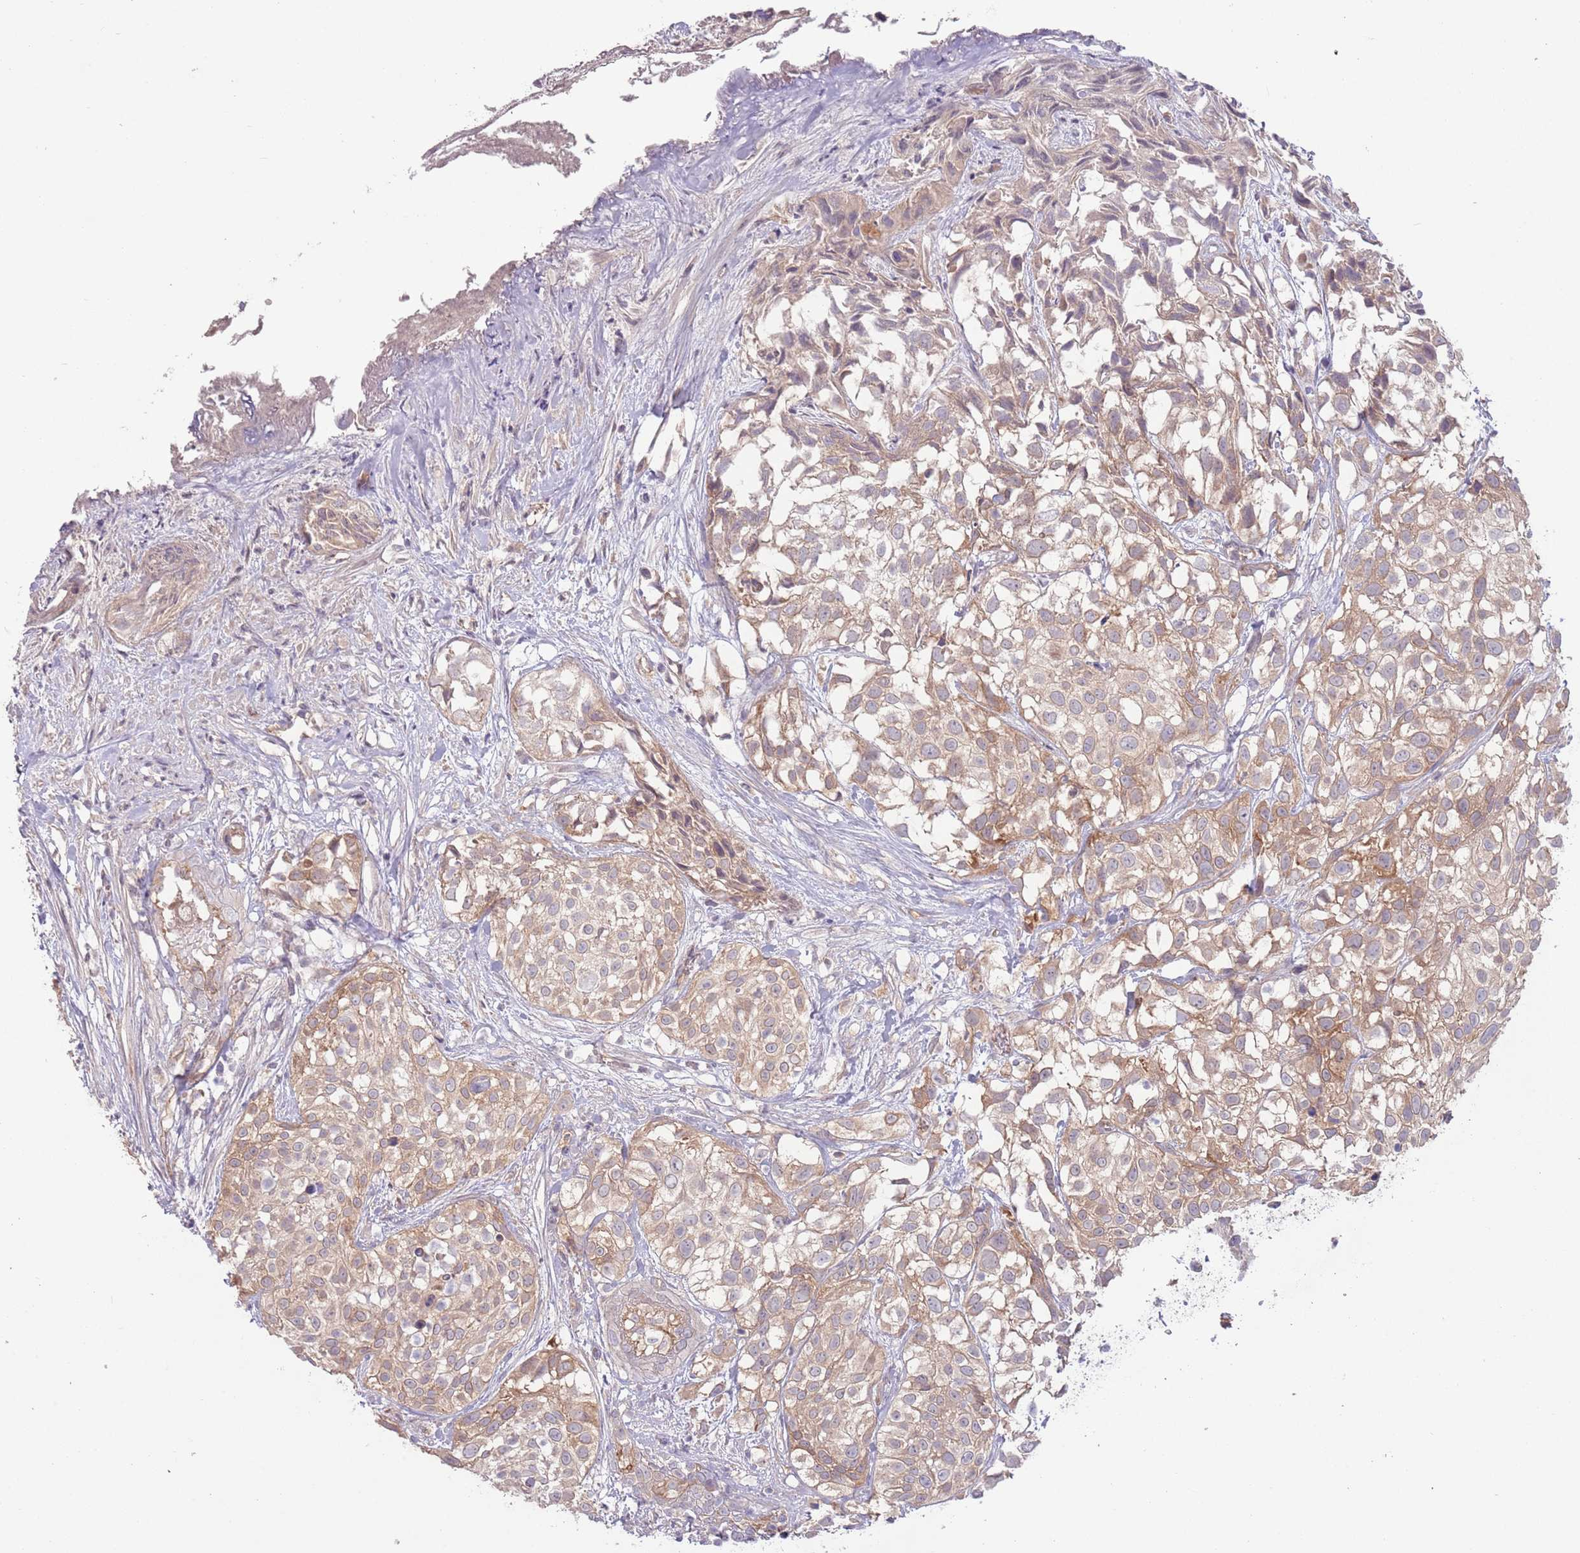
{"staining": {"intensity": "weak", "quantity": ">75%", "location": "cytoplasmic/membranous"}, "tissue": "urothelial cancer", "cell_type": "Tumor cells", "image_type": "cancer", "snomed": [{"axis": "morphology", "description": "Urothelial carcinoma, High grade"}, {"axis": "topography", "description": "Urinary bladder"}], "caption": "Immunohistochemical staining of human high-grade urothelial carcinoma reveals low levels of weak cytoplasmic/membranous positivity in approximately >75% of tumor cells. Immunohistochemistry (ihc) stains the protein in brown and the nuclei are stained blue.", "gene": "SAV1", "patient": {"sex": "male", "age": 56}}